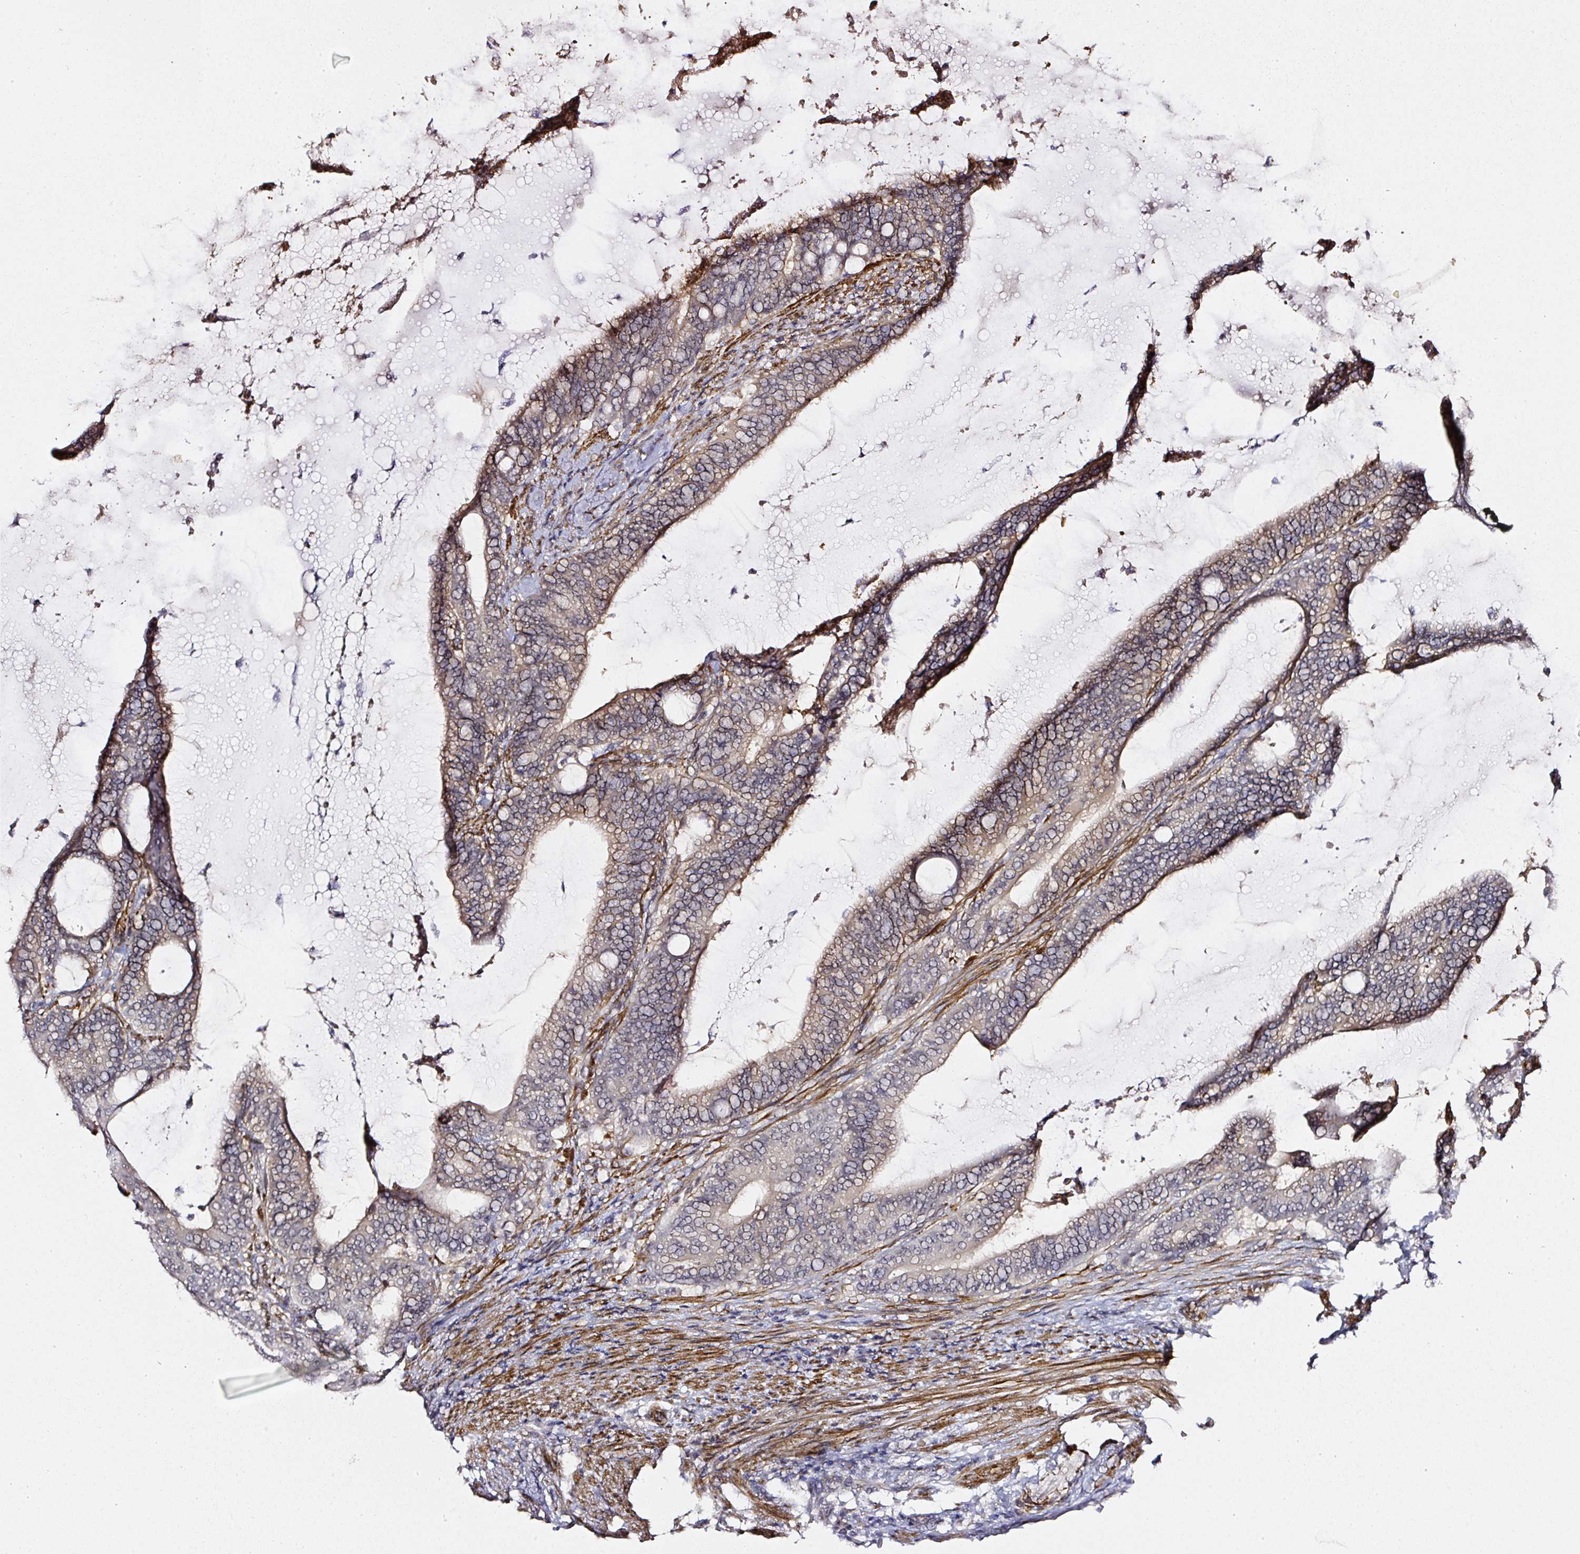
{"staining": {"intensity": "negative", "quantity": "none", "location": "none"}, "tissue": "colorectal cancer", "cell_type": "Tumor cells", "image_type": "cancer", "snomed": [{"axis": "morphology", "description": "Adenocarcinoma, NOS"}, {"axis": "topography", "description": "Colon"}], "caption": "Immunohistochemistry (IHC) photomicrograph of human adenocarcinoma (colorectal) stained for a protein (brown), which shows no staining in tumor cells.", "gene": "TOGARAM1", "patient": {"sex": "female", "age": 43}}